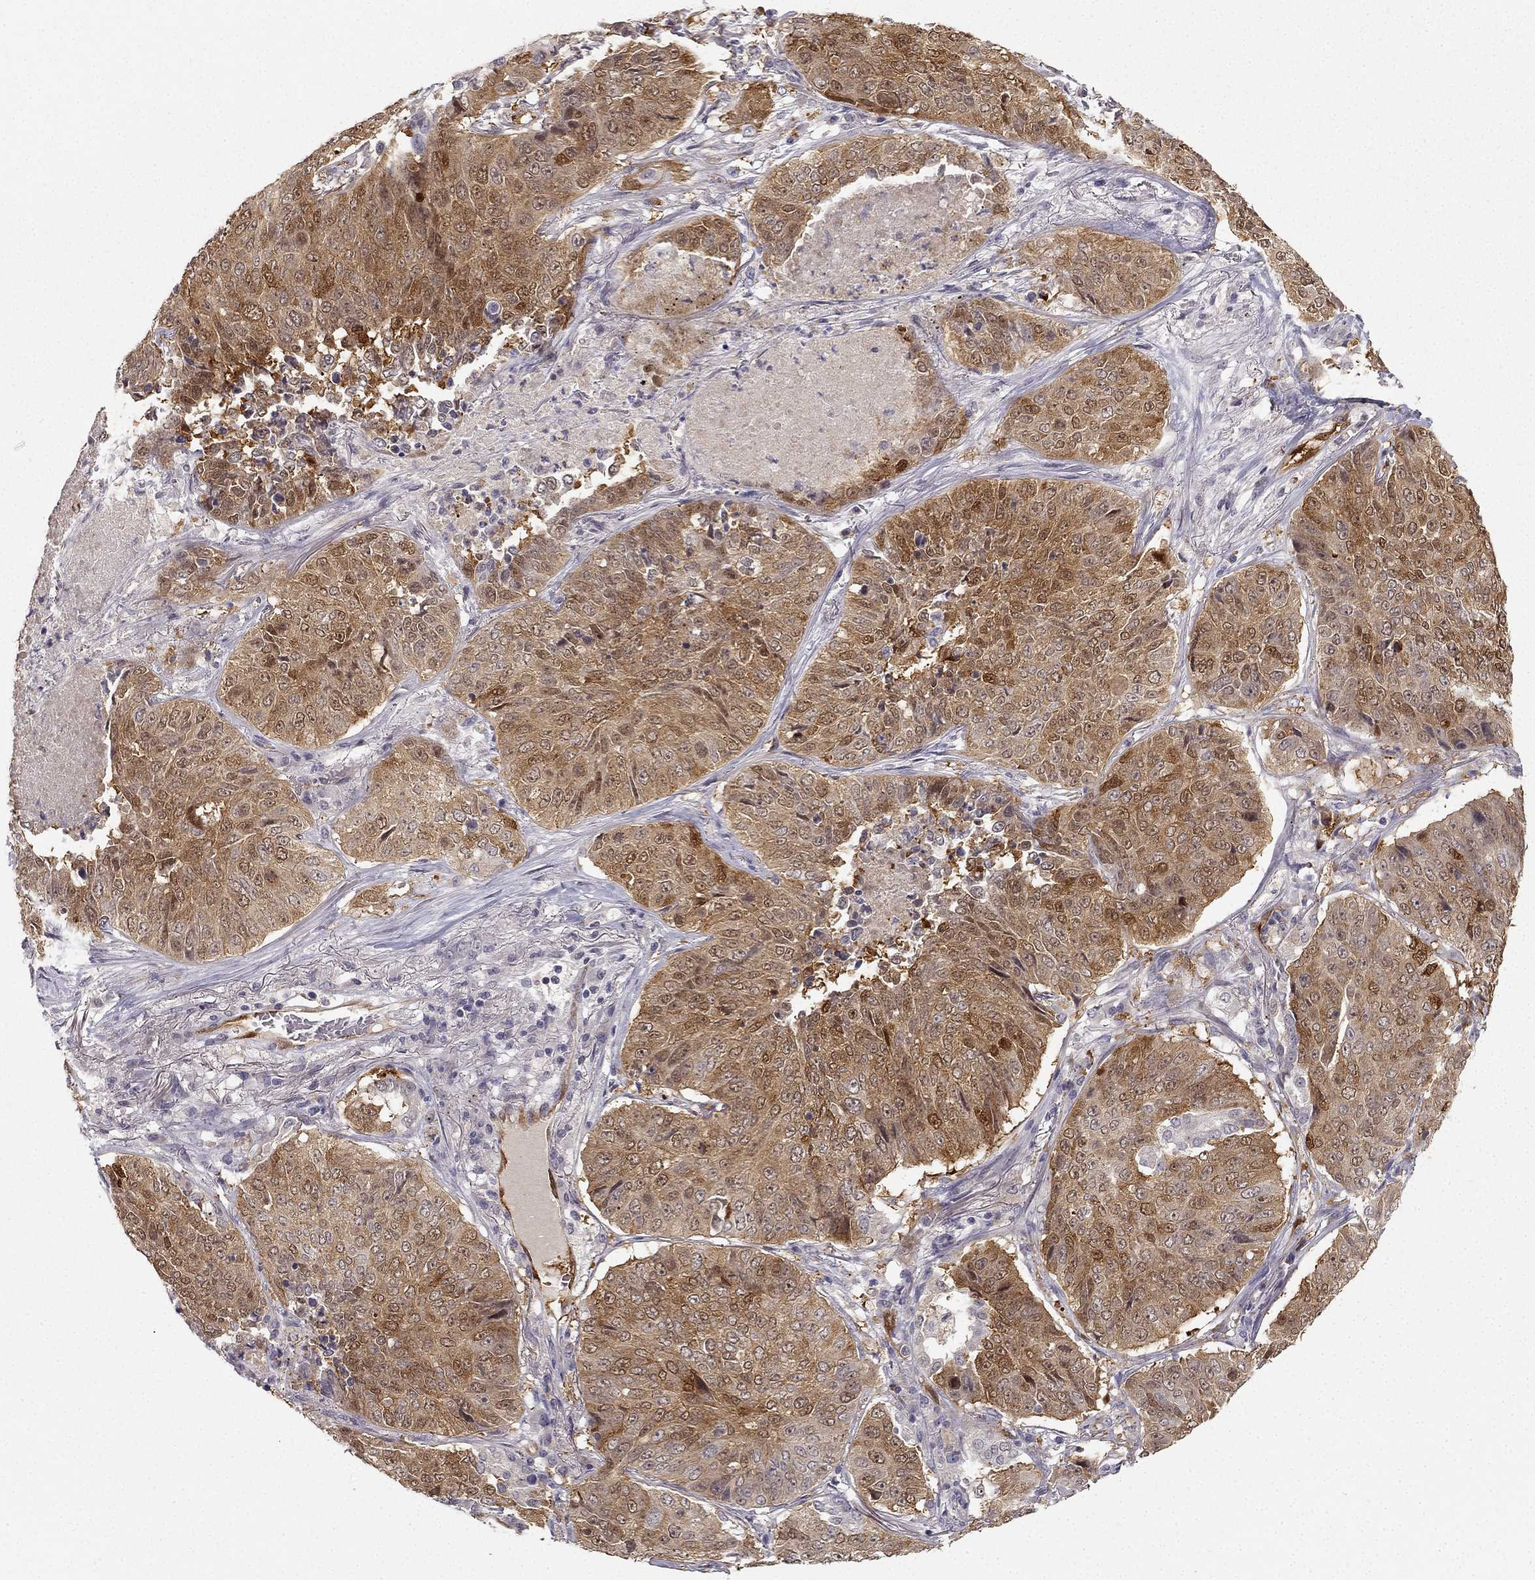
{"staining": {"intensity": "moderate", "quantity": ">75%", "location": "cytoplasmic/membranous"}, "tissue": "lung cancer", "cell_type": "Tumor cells", "image_type": "cancer", "snomed": [{"axis": "morphology", "description": "Normal tissue, NOS"}, {"axis": "morphology", "description": "Squamous cell carcinoma, NOS"}, {"axis": "topography", "description": "Bronchus"}, {"axis": "topography", "description": "Lung"}], "caption": "Lung squamous cell carcinoma tissue exhibits moderate cytoplasmic/membranous positivity in about >75% of tumor cells", "gene": "NQO1", "patient": {"sex": "male", "age": 64}}